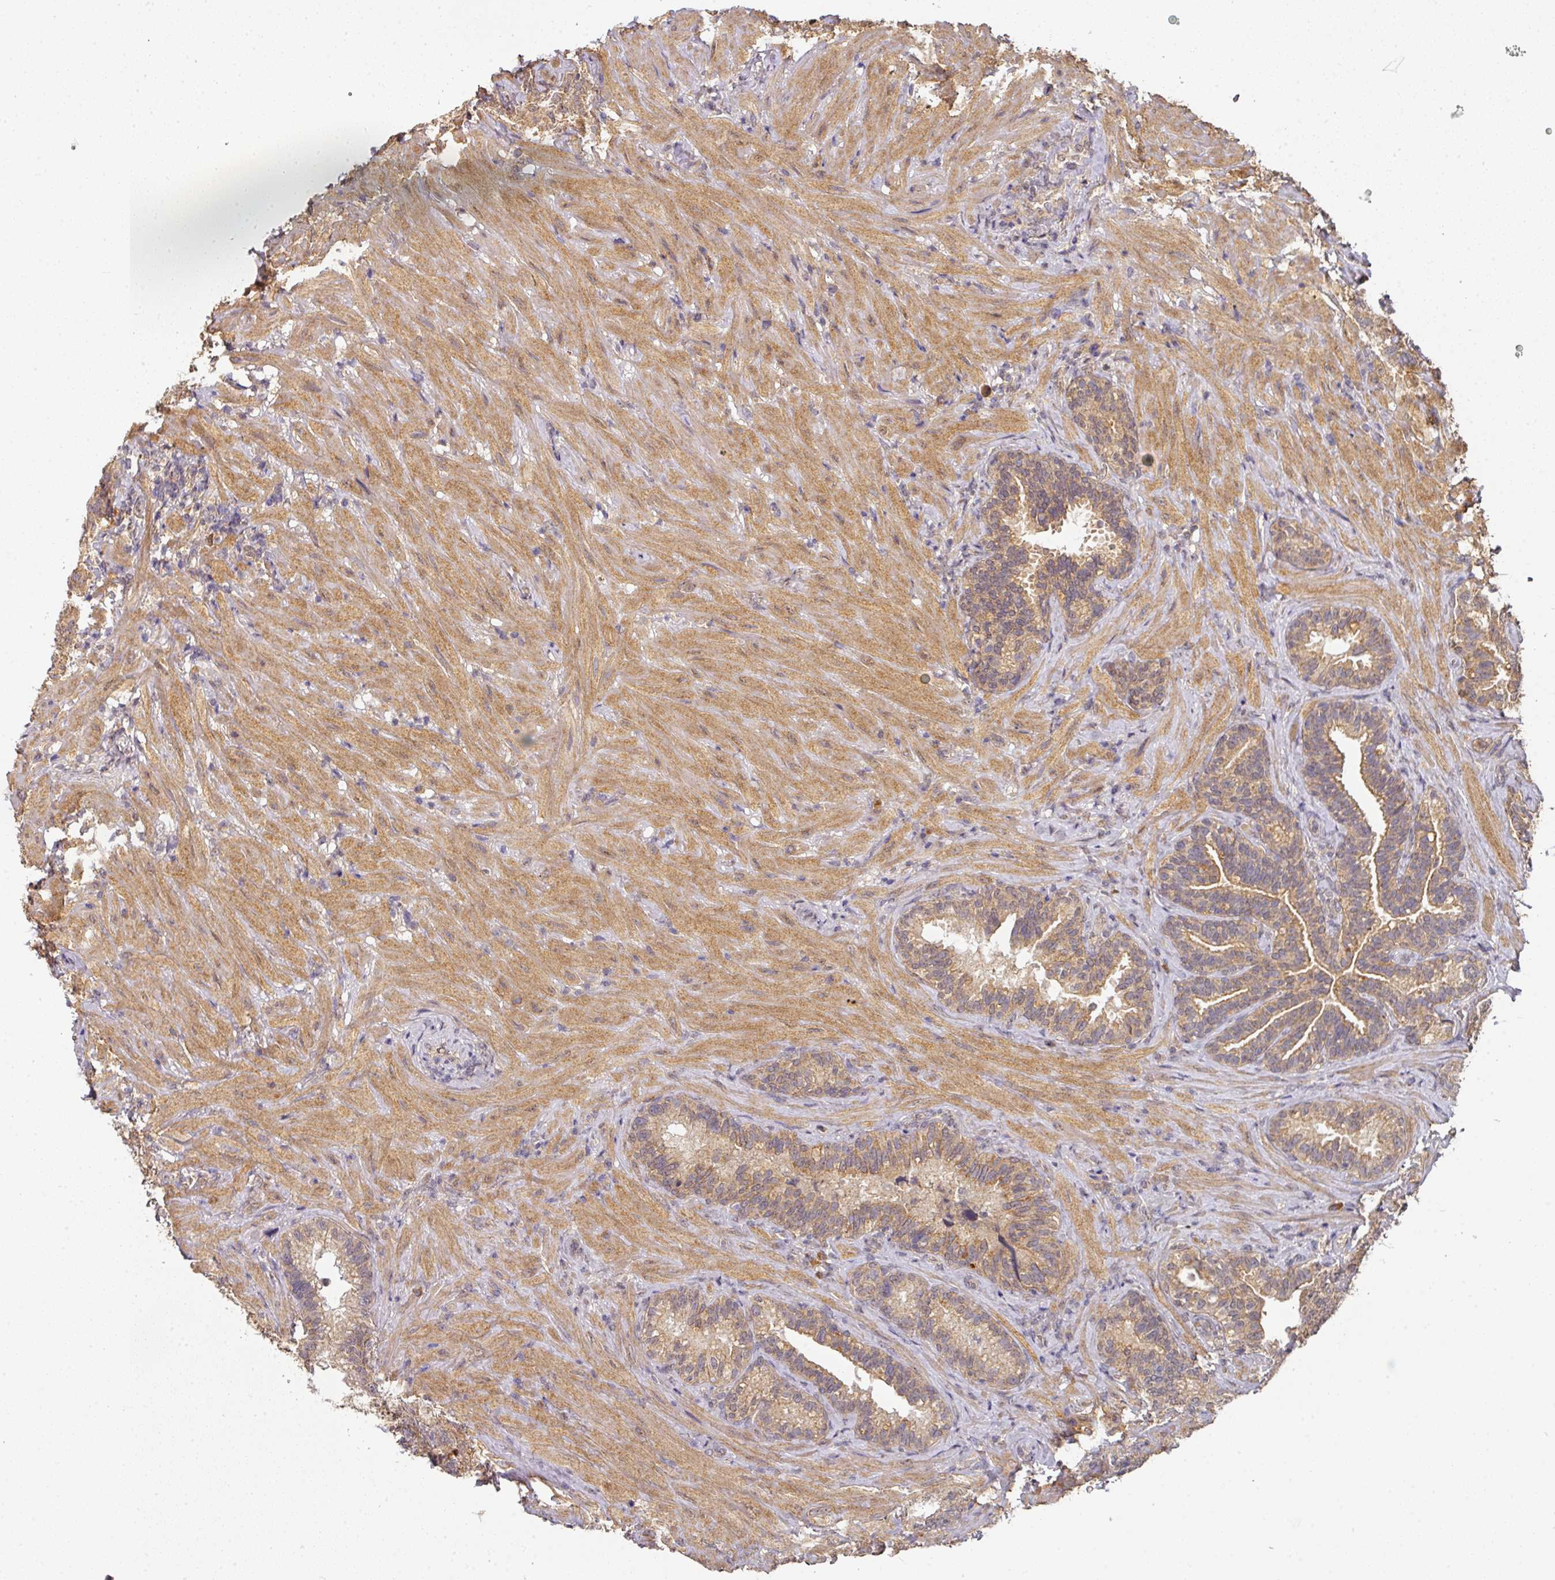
{"staining": {"intensity": "moderate", "quantity": "25%-75%", "location": "cytoplasmic/membranous"}, "tissue": "seminal vesicle", "cell_type": "Glandular cells", "image_type": "normal", "snomed": [{"axis": "morphology", "description": "Normal tissue, NOS"}, {"axis": "topography", "description": "Seminal veicle"}], "caption": "The micrograph reveals staining of benign seminal vesicle, revealing moderate cytoplasmic/membranous protein expression (brown color) within glandular cells.", "gene": "EXTL3", "patient": {"sex": "male", "age": 68}}